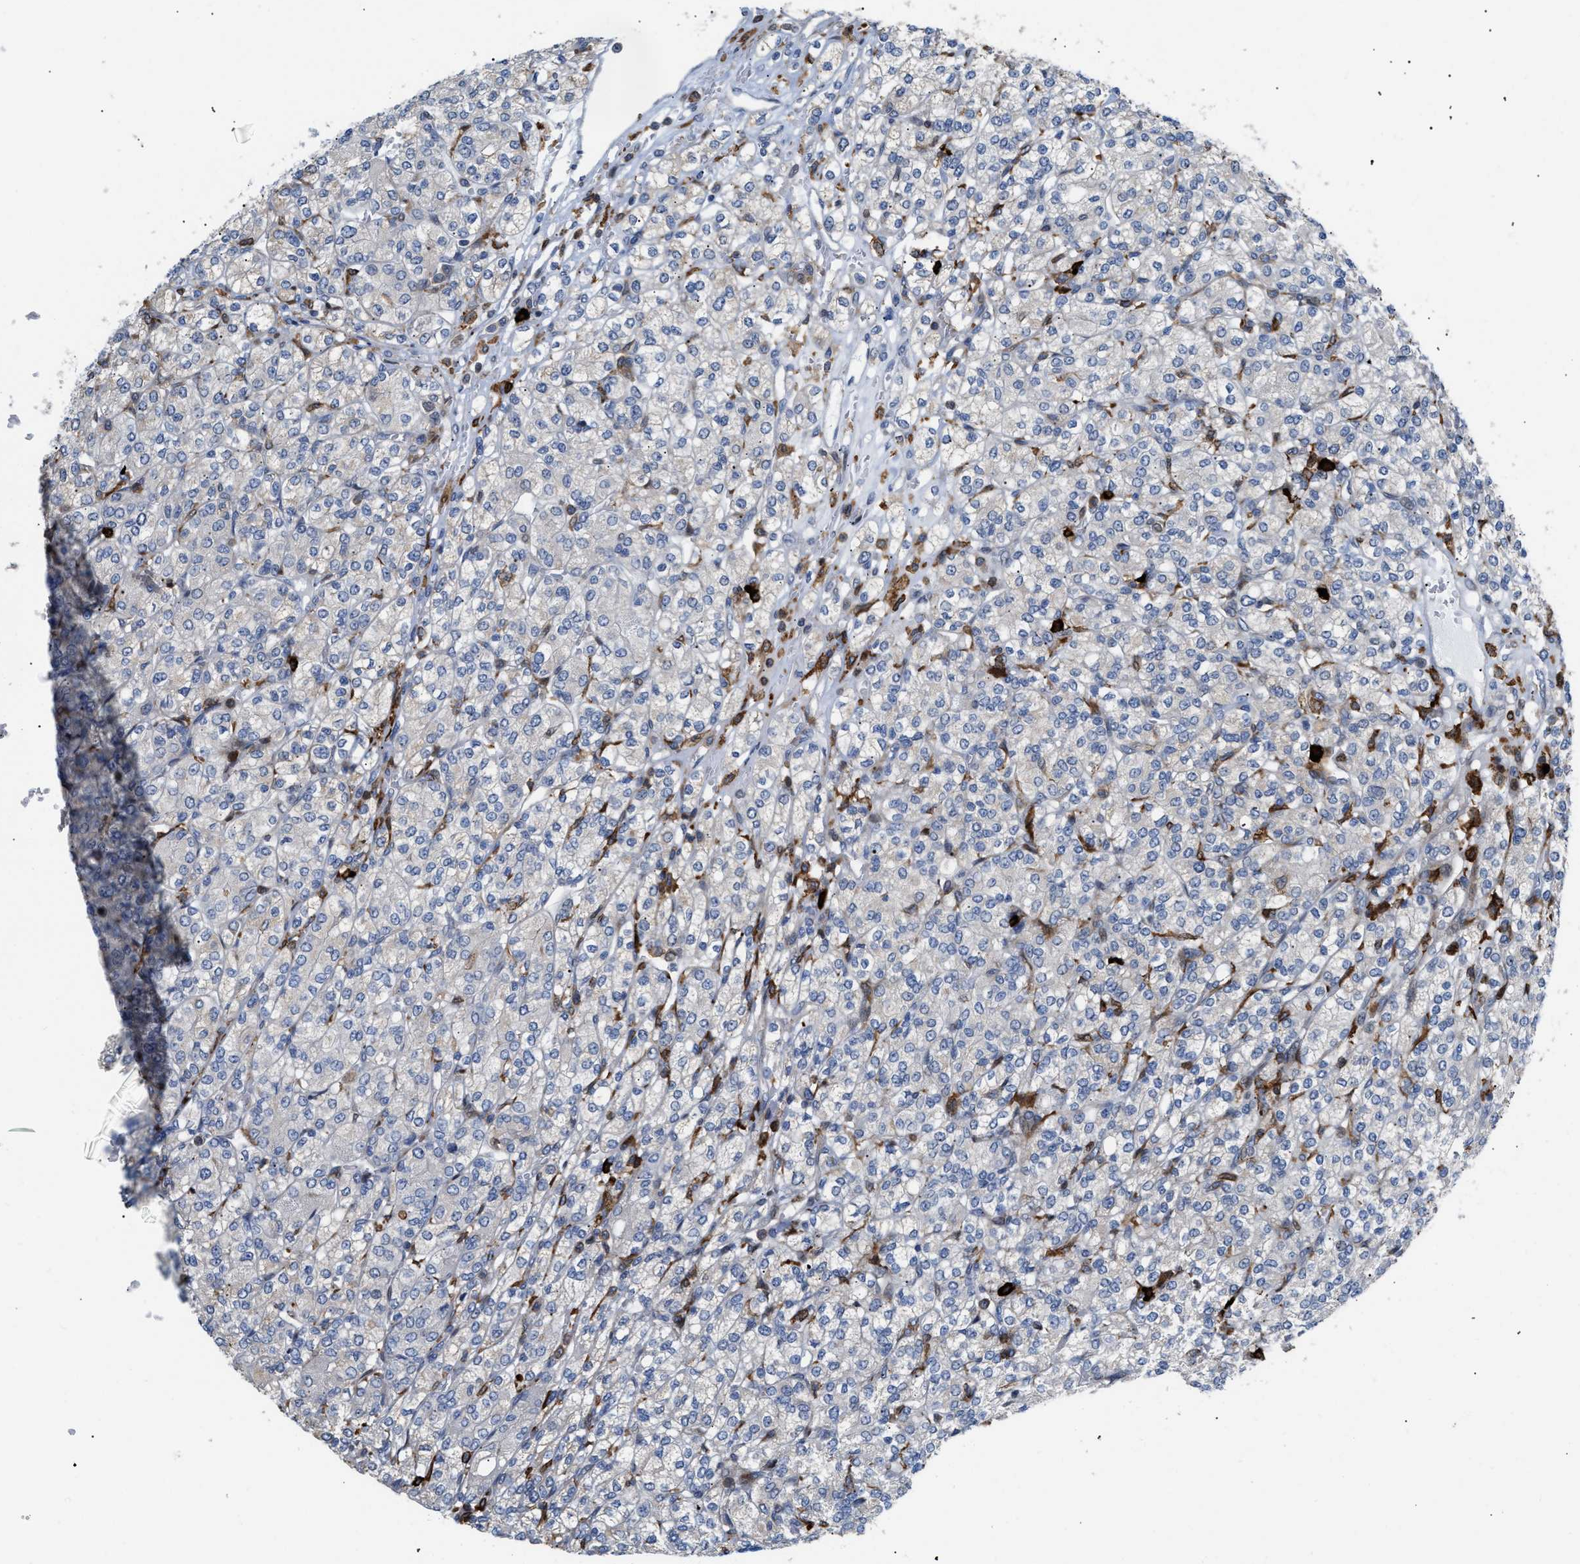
{"staining": {"intensity": "negative", "quantity": "none", "location": "none"}, "tissue": "renal cancer", "cell_type": "Tumor cells", "image_type": "cancer", "snomed": [{"axis": "morphology", "description": "Adenocarcinoma, NOS"}, {"axis": "topography", "description": "Kidney"}], "caption": "Tumor cells are negative for brown protein staining in renal cancer.", "gene": "ATP9A", "patient": {"sex": "male", "age": 77}}